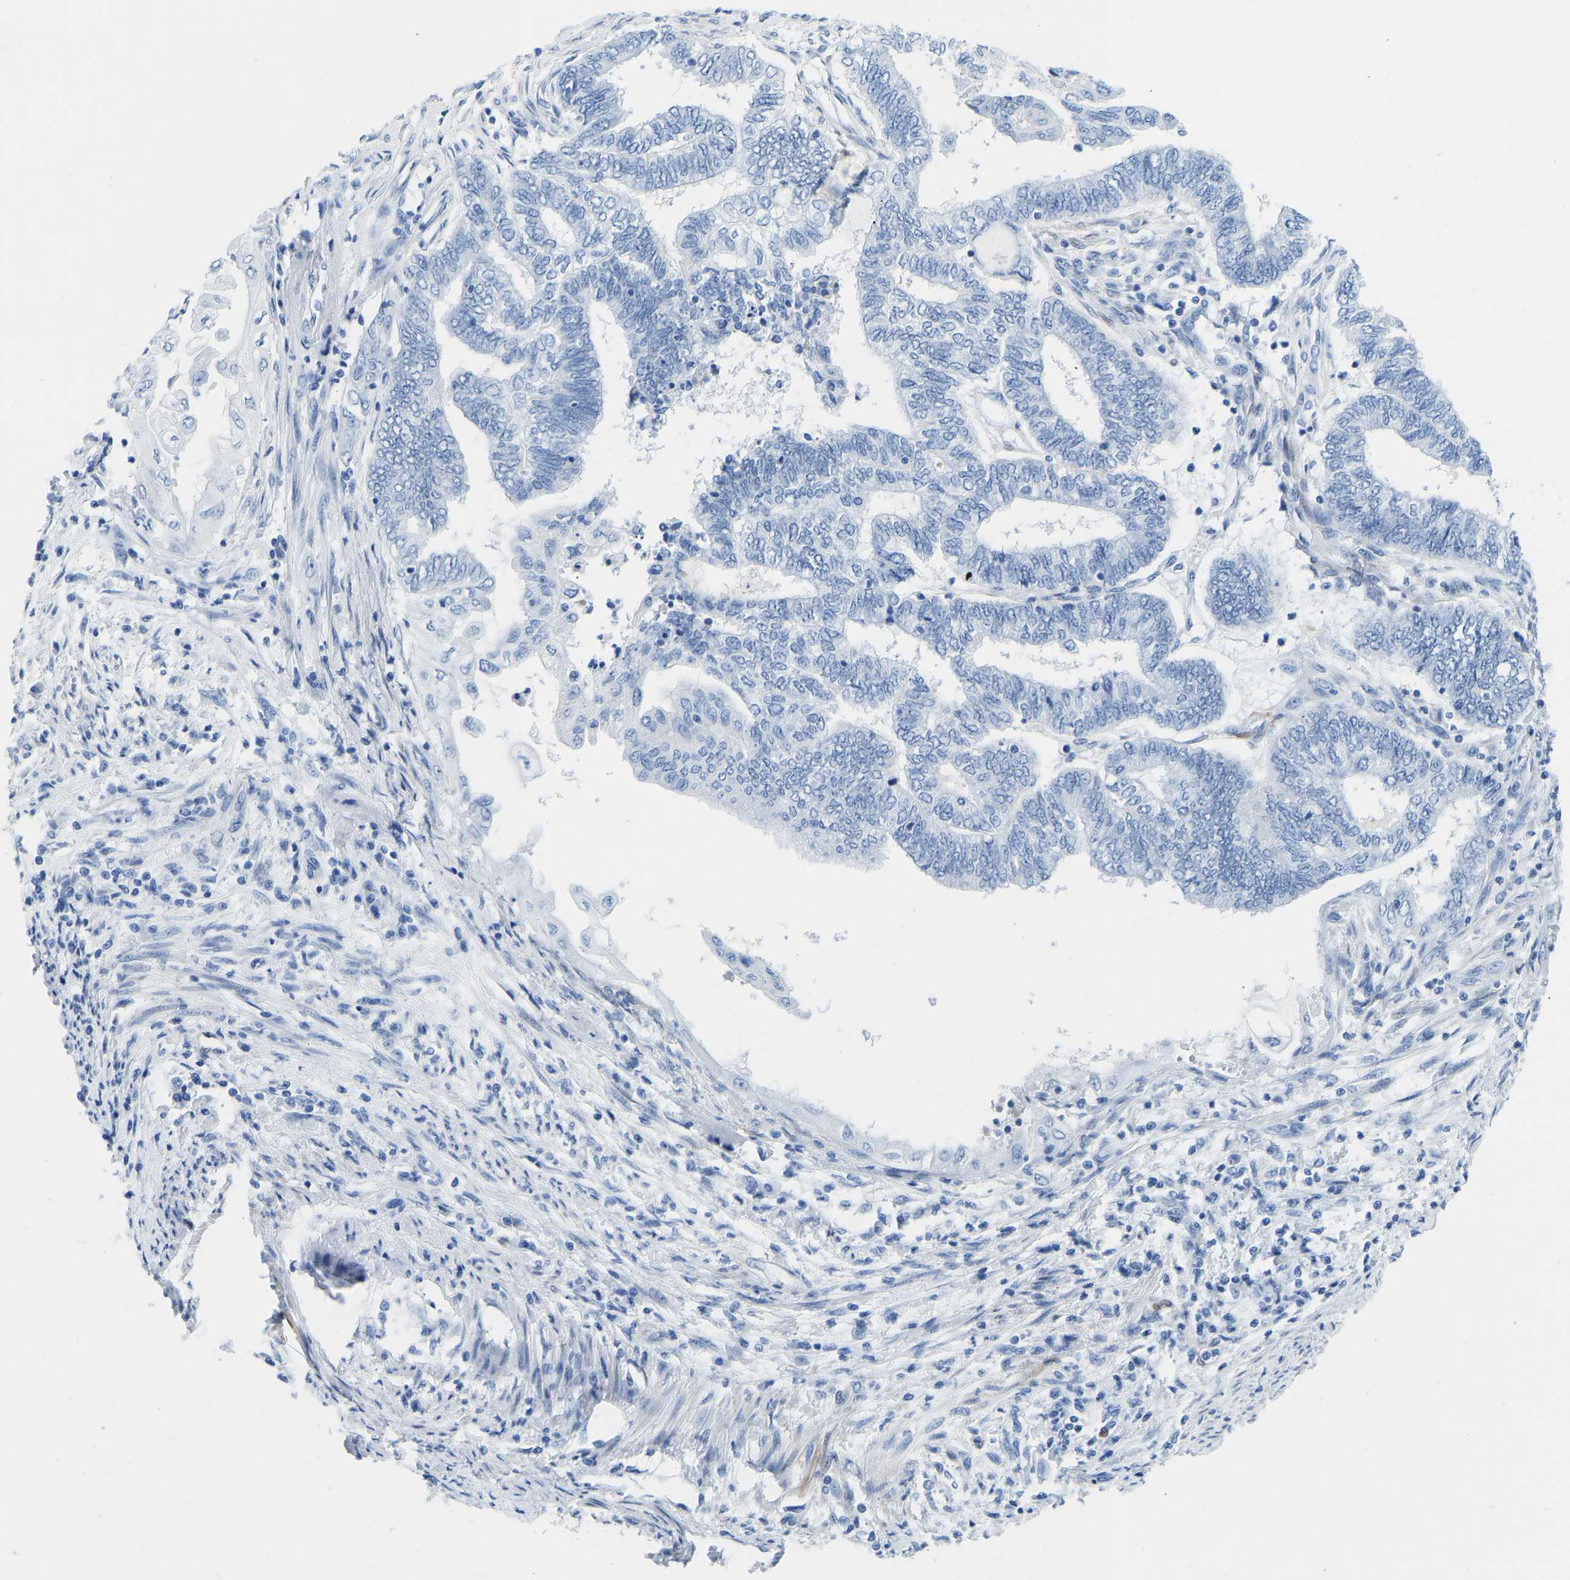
{"staining": {"intensity": "negative", "quantity": "none", "location": "none"}, "tissue": "endometrial cancer", "cell_type": "Tumor cells", "image_type": "cancer", "snomed": [{"axis": "morphology", "description": "Adenocarcinoma, NOS"}, {"axis": "topography", "description": "Uterus"}, {"axis": "topography", "description": "Endometrium"}], "caption": "Immunohistochemical staining of human endometrial adenocarcinoma reveals no significant staining in tumor cells.", "gene": "NKAIN3", "patient": {"sex": "female", "age": 70}}